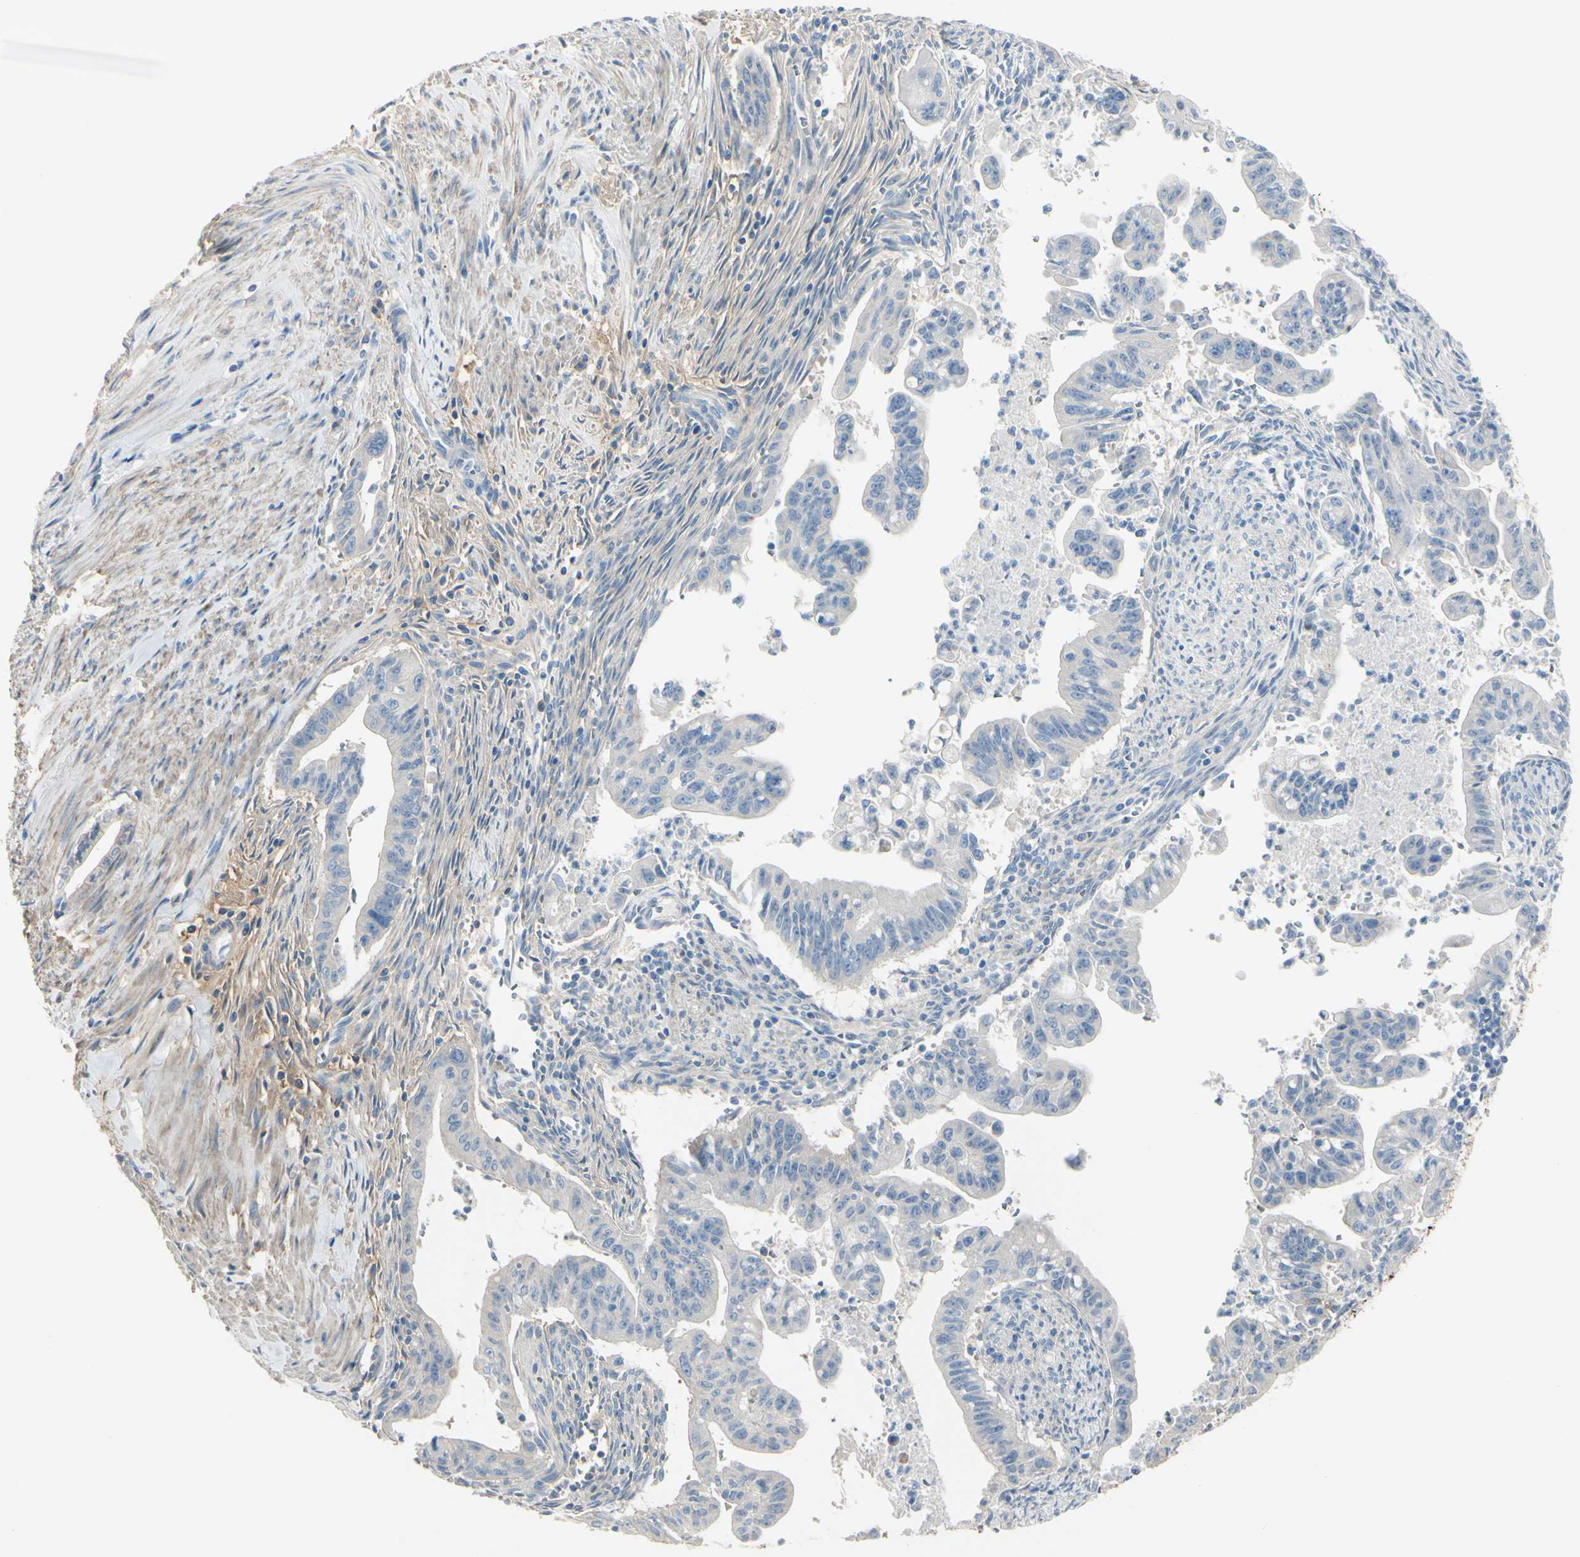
{"staining": {"intensity": "negative", "quantity": "none", "location": "none"}, "tissue": "pancreatic cancer", "cell_type": "Tumor cells", "image_type": "cancer", "snomed": [{"axis": "morphology", "description": "Adenocarcinoma, NOS"}, {"axis": "topography", "description": "Pancreas"}], "caption": "Immunohistochemical staining of human pancreatic adenocarcinoma exhibits no significant positivity in tumor cells.", "gene": "NCBP2L", "patient": {"sex": "male", "age": 70}}